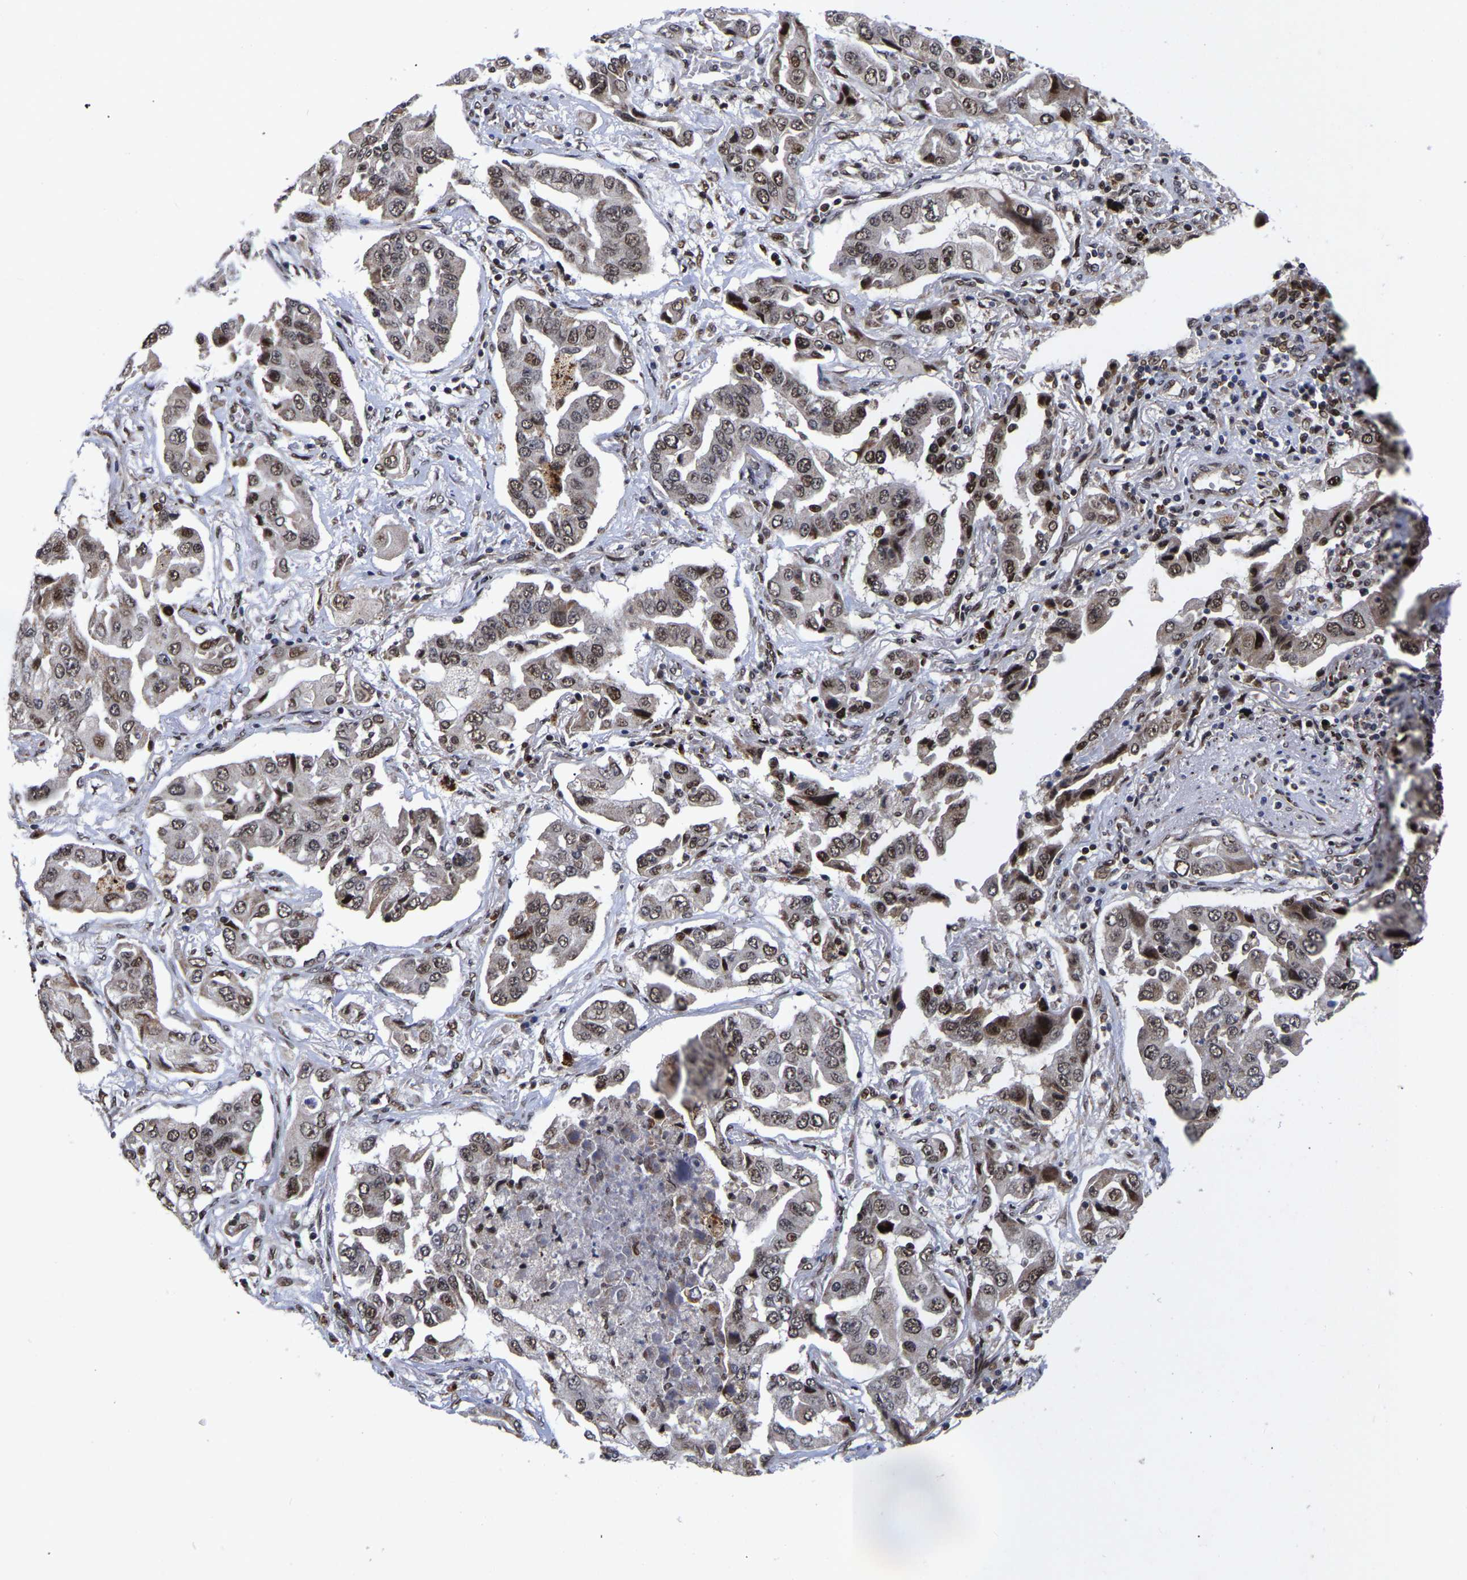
{"staining": {"intensity": "moderate", "quantity": ">75%", "location": "nuclear"}, "tissue": "lung cancer", "cell_type": "Tumor cells", "image_type": "cancer", "snomed": [{"axis": "morphology", "description": "Adenocarcinoma, NOS"}, {"axis": "topography", "description": "Lung"}], "caption": "An image of lung adenocarcinoma stained for a protein demonstrates moderate nuclear brown staining in tumor cells.", "gene": "JUNB", "patient": {"sex": "female", "age": 65}}